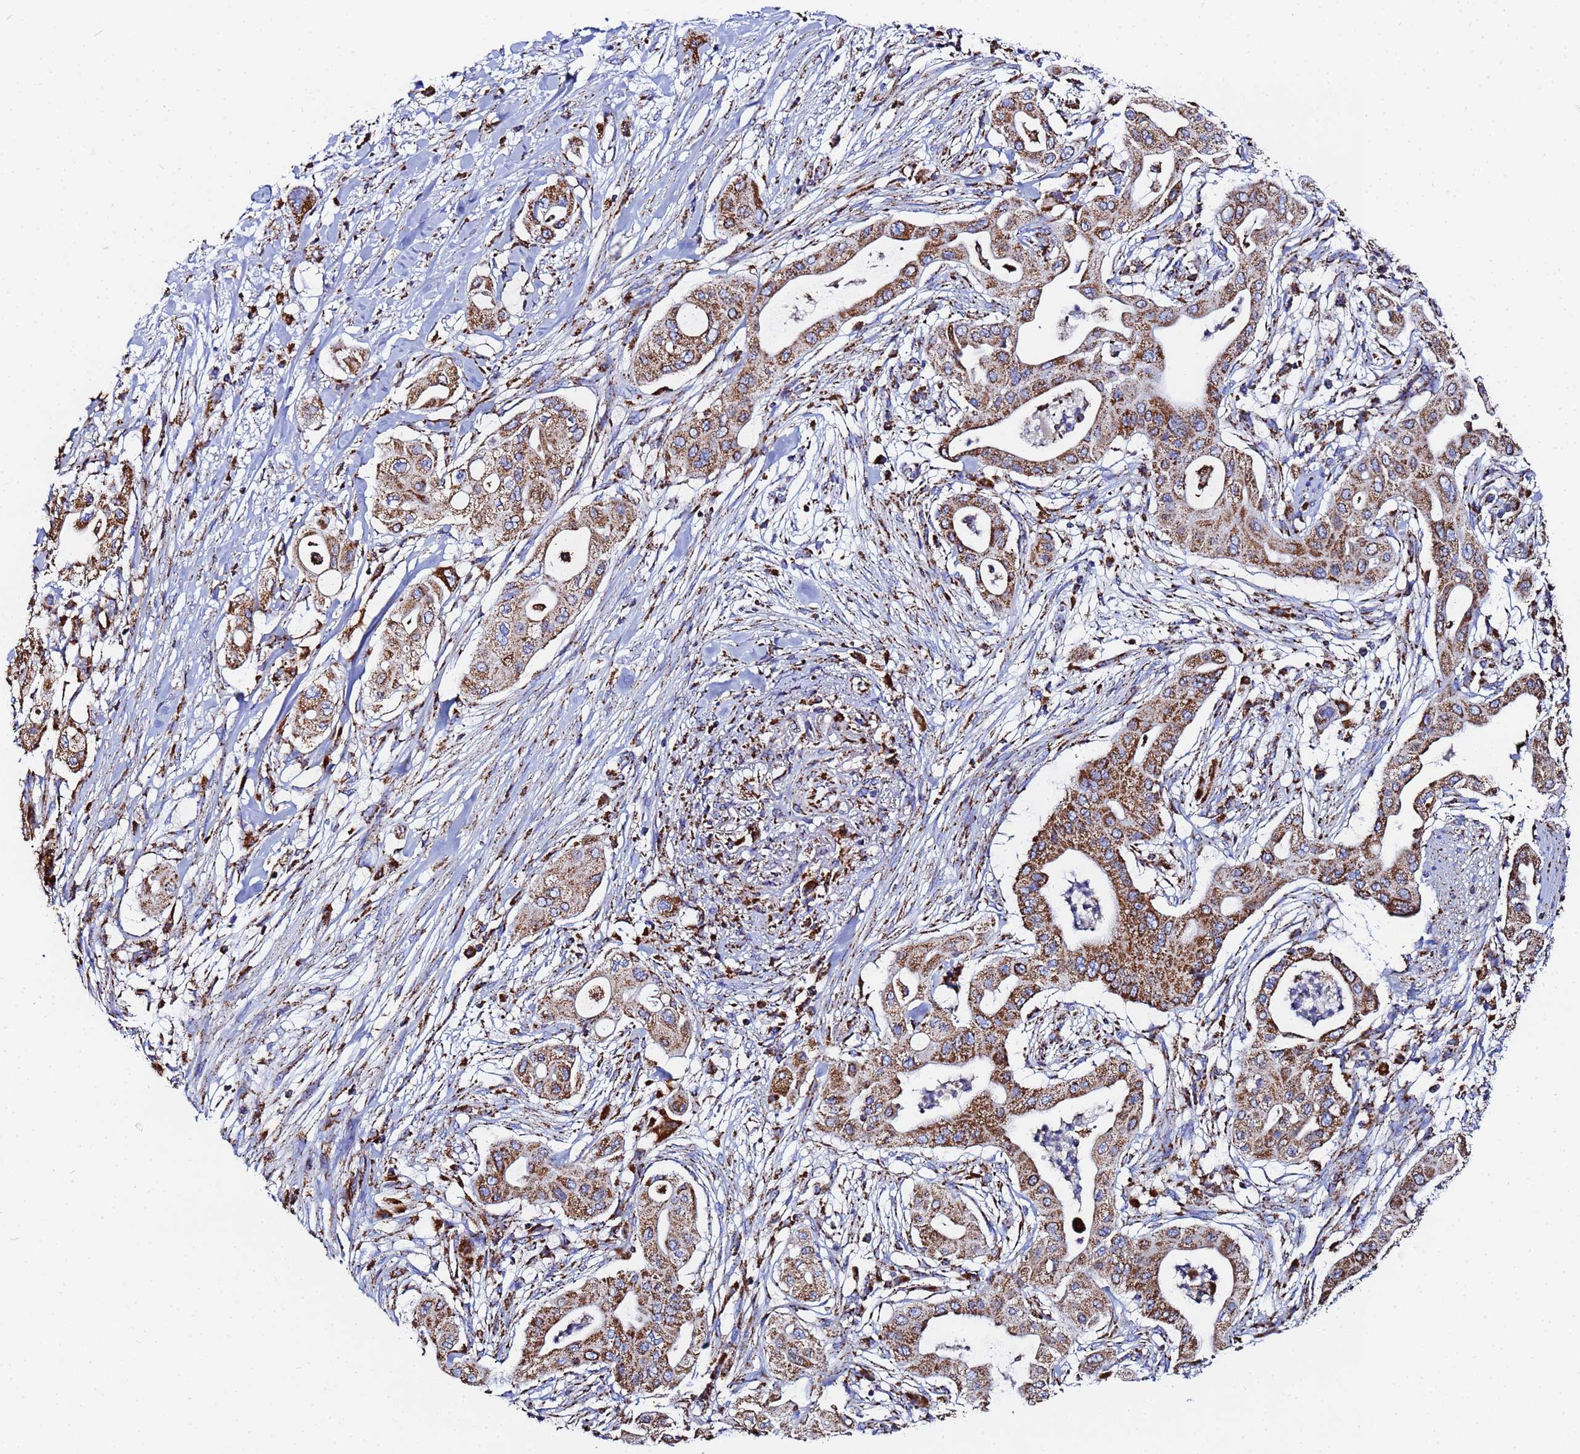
{"staining": {"intensity": "strong", "quantity": ">75%", "location": "cytoplasmic/membranous"}, "tissue": "pancreatic cancer", "cell_type": "Tumor cells", "image_type": "cancer", "snomed": [{"axis": "morphology", "description": "Adenocarcinoma, NOS"}, {"axis": "topography", "description": "Pancreas"}], "caption": "Strong cytoplasmic/membranous staining for a protein is appreciated in about >75% of tumor cells of pancreatic adenocarcinoma using IHC.", "gene": "GLUD1", "patient": {"sex": "male", "age": 68}}